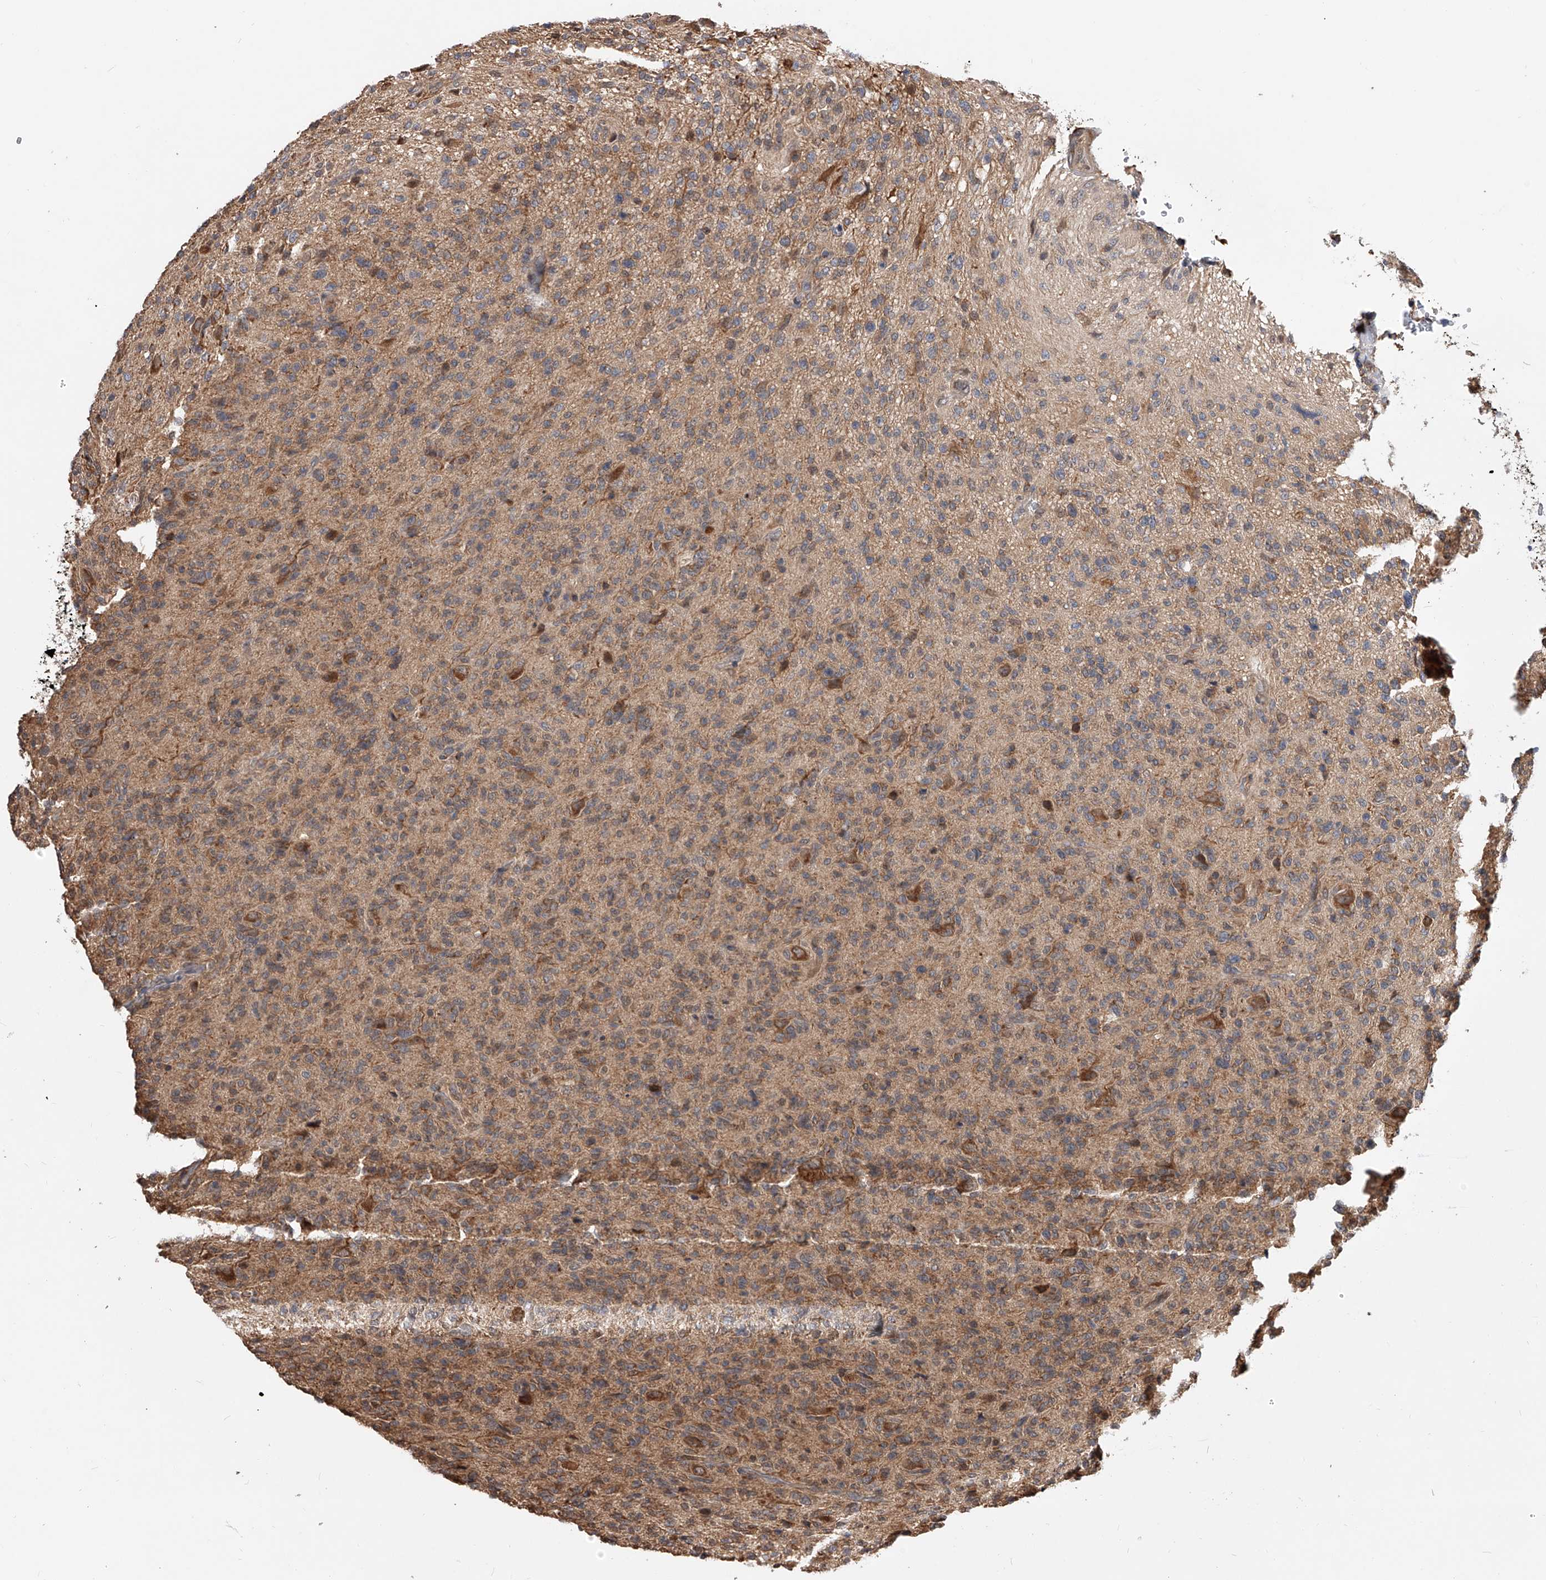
{"staining": {"intensity": "moderate", "quantity": ">75%", "location": "cytoplasmic/membranous"}, "tissue": "glioma", "cell_type": "Tumor cells", "image_type": "cancer", "snomed": [{"axis": "morphology", "description": "Glioma, malignant, High grade"}, {"axis": "topography", "description": "Brain"}], "caption": "Protein expression analysis of glioma shows moderate cytoplasmic/membranous staining in approximately >75% of tumor cells. (brown staining indicates protein expression, while blue staining denotes nuclei).", "gene": "GMDS", "patient": {"sex": "female", "age": 59}}